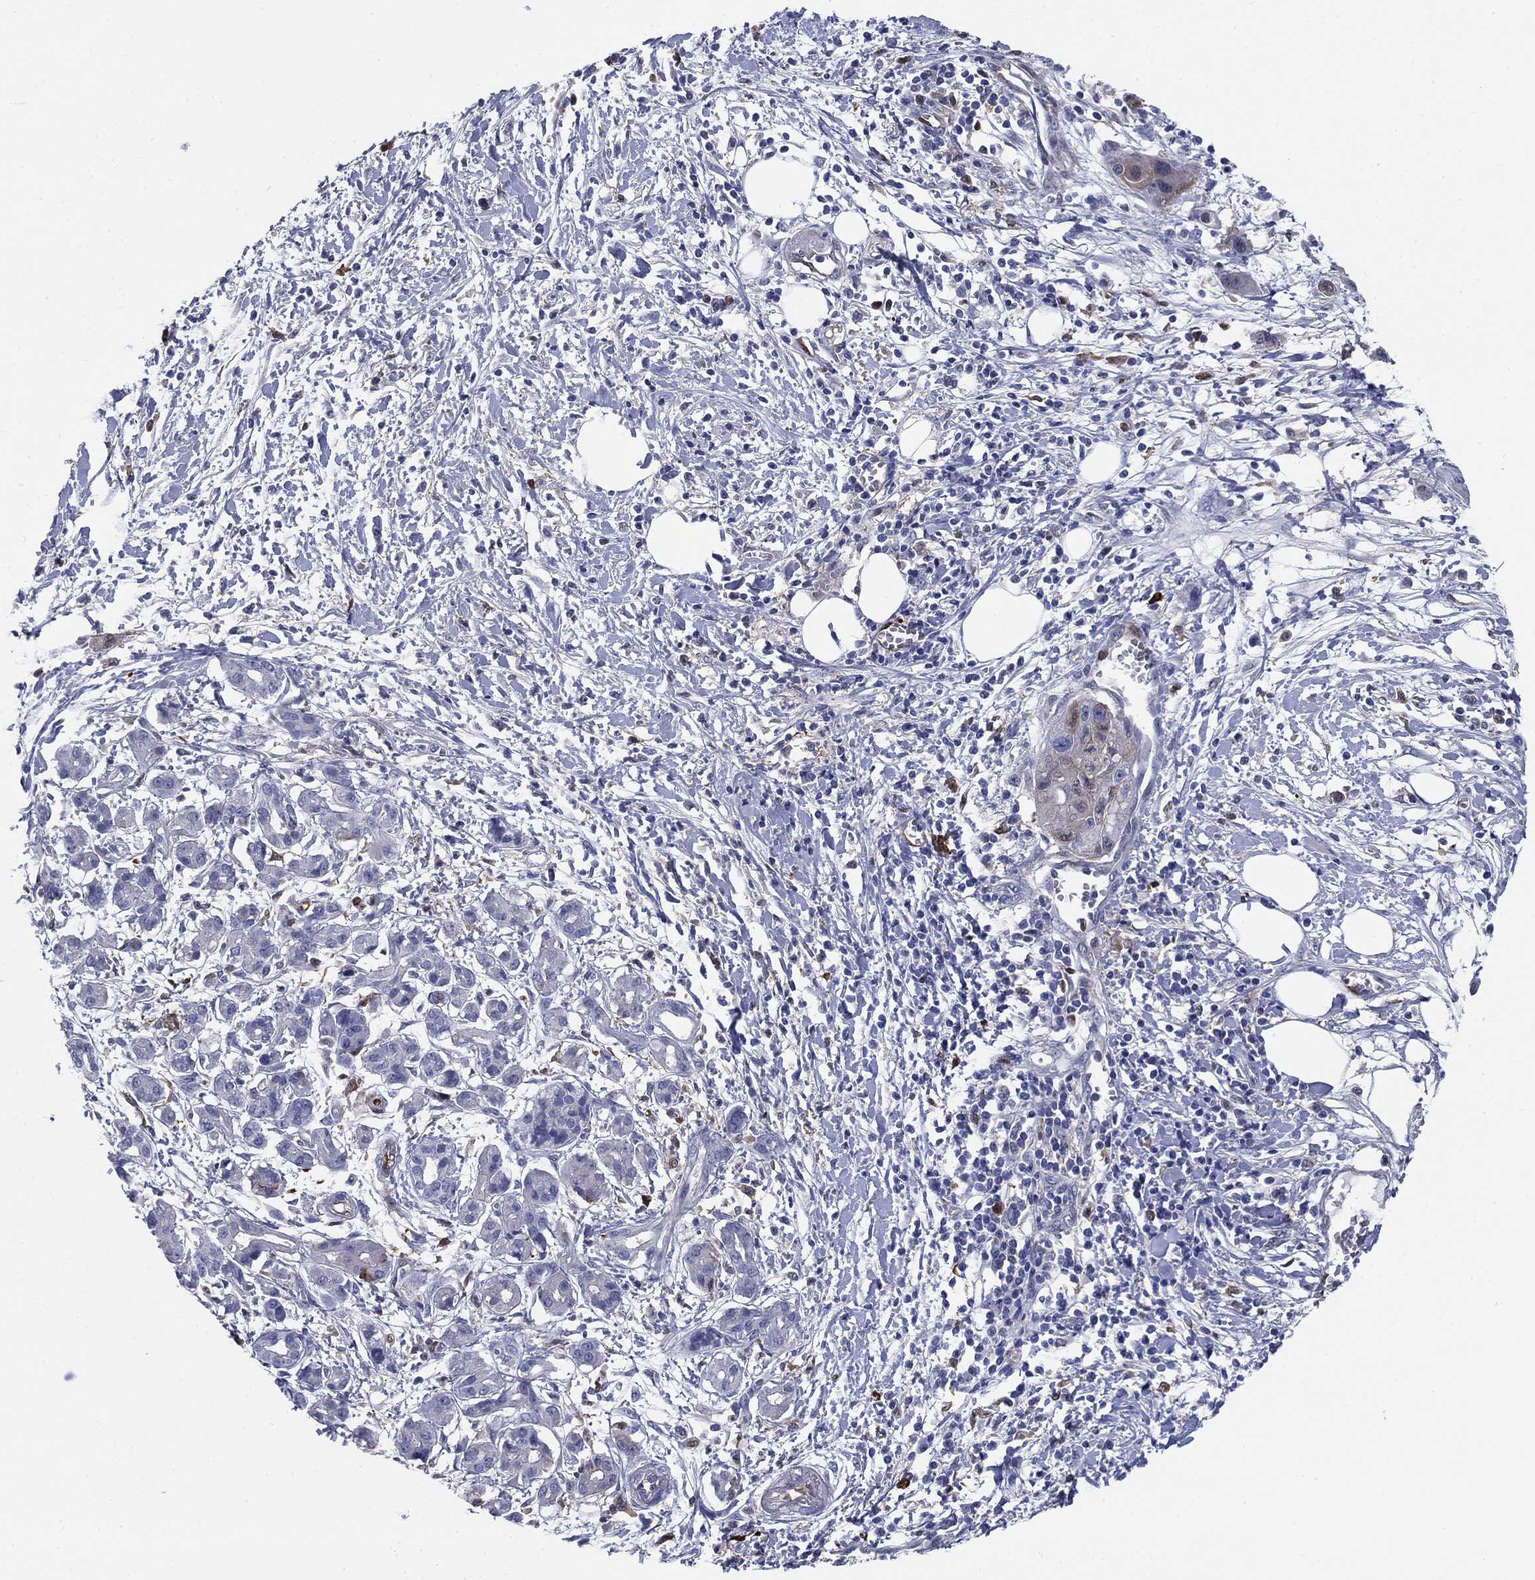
{"staining": {"intensity": "negative", "quantity": "none", "location": "none"}, "tissue": "pancreatic cancer", "cell_type": "Tumor cells", "image_type": "cancer", "snomed": [{"axis": "morphology", "description": "Adenocarcinoma, NOS"}, {"axis": "topography", "description": "Pancreas"}], "caption": "DAB (3,3'-diaminobenzidine) immunohistochemical staining of adenocarcinoma (pancreatic) shows no significant staining in tumor cells. Brightfield microscopy of immunohistochemistry (IHC) stained with DAB (3,3'-diaminobenzidine) (brown) and hematoxylin (blue), captured at high magnification.", "gene": "STMN1", "patient": {"sex": "male", "age": 72}}